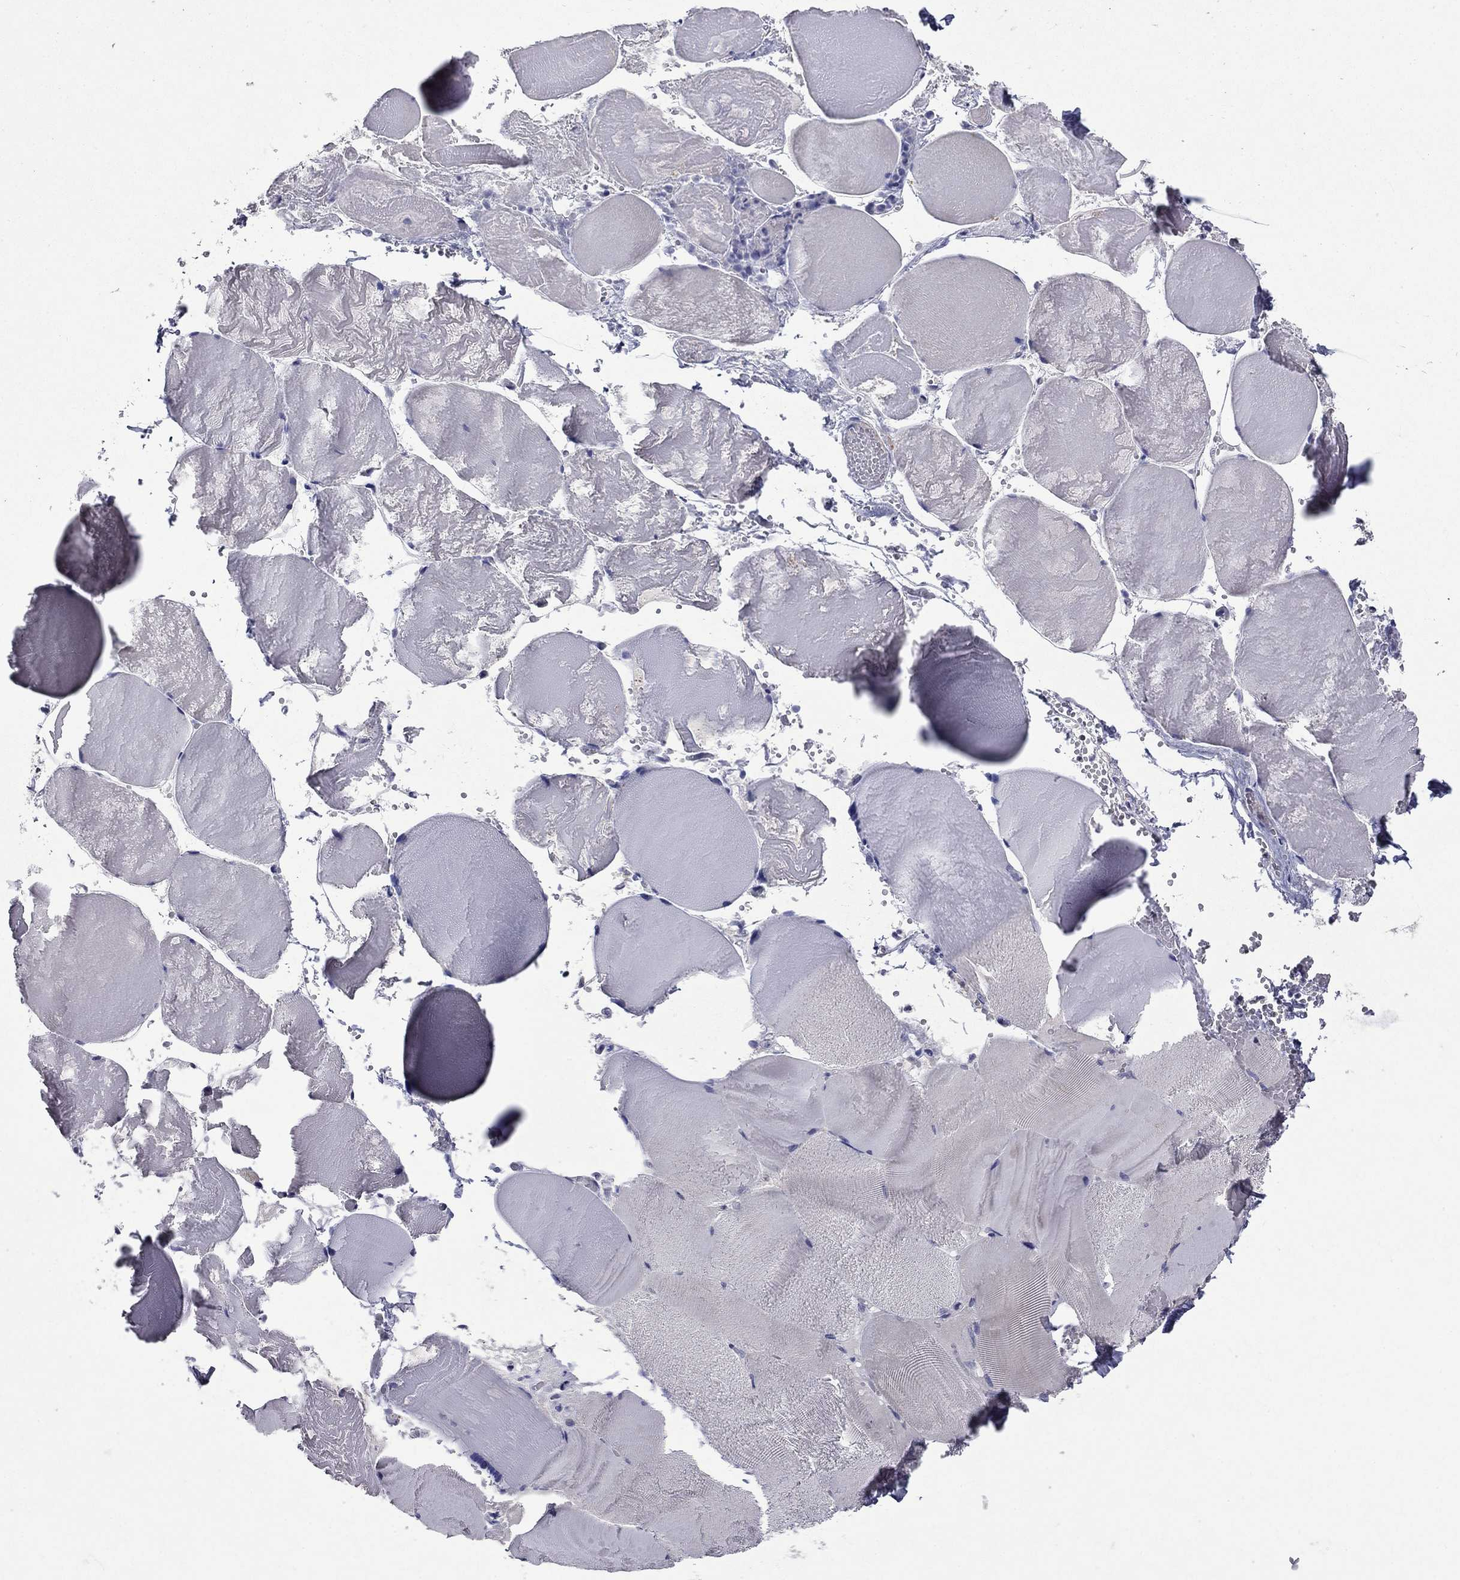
{"staining": {"intensity": "negative", "quantity": "none", "location": "none"}, "tissue": "skeletal muscle", "cell_type": "Myocytes", "image_type": "normal", "snomed": [{"axis": "morphology", "description": "Normal tissue, NOS"}, {"axis": "morphology", "description": "Malignant melanoma, Metastatic site"}, {"axis": "topography", "description": "Skeletal muscle"}], "caption": "Immunohistochemistry (IHC) histopathology image of benign human skeletal muscle stained for a protein (brown), which reveals no expression in myocytes.", "gene": "CFAP119", "patient": {"sex": "male", "age": 50}}